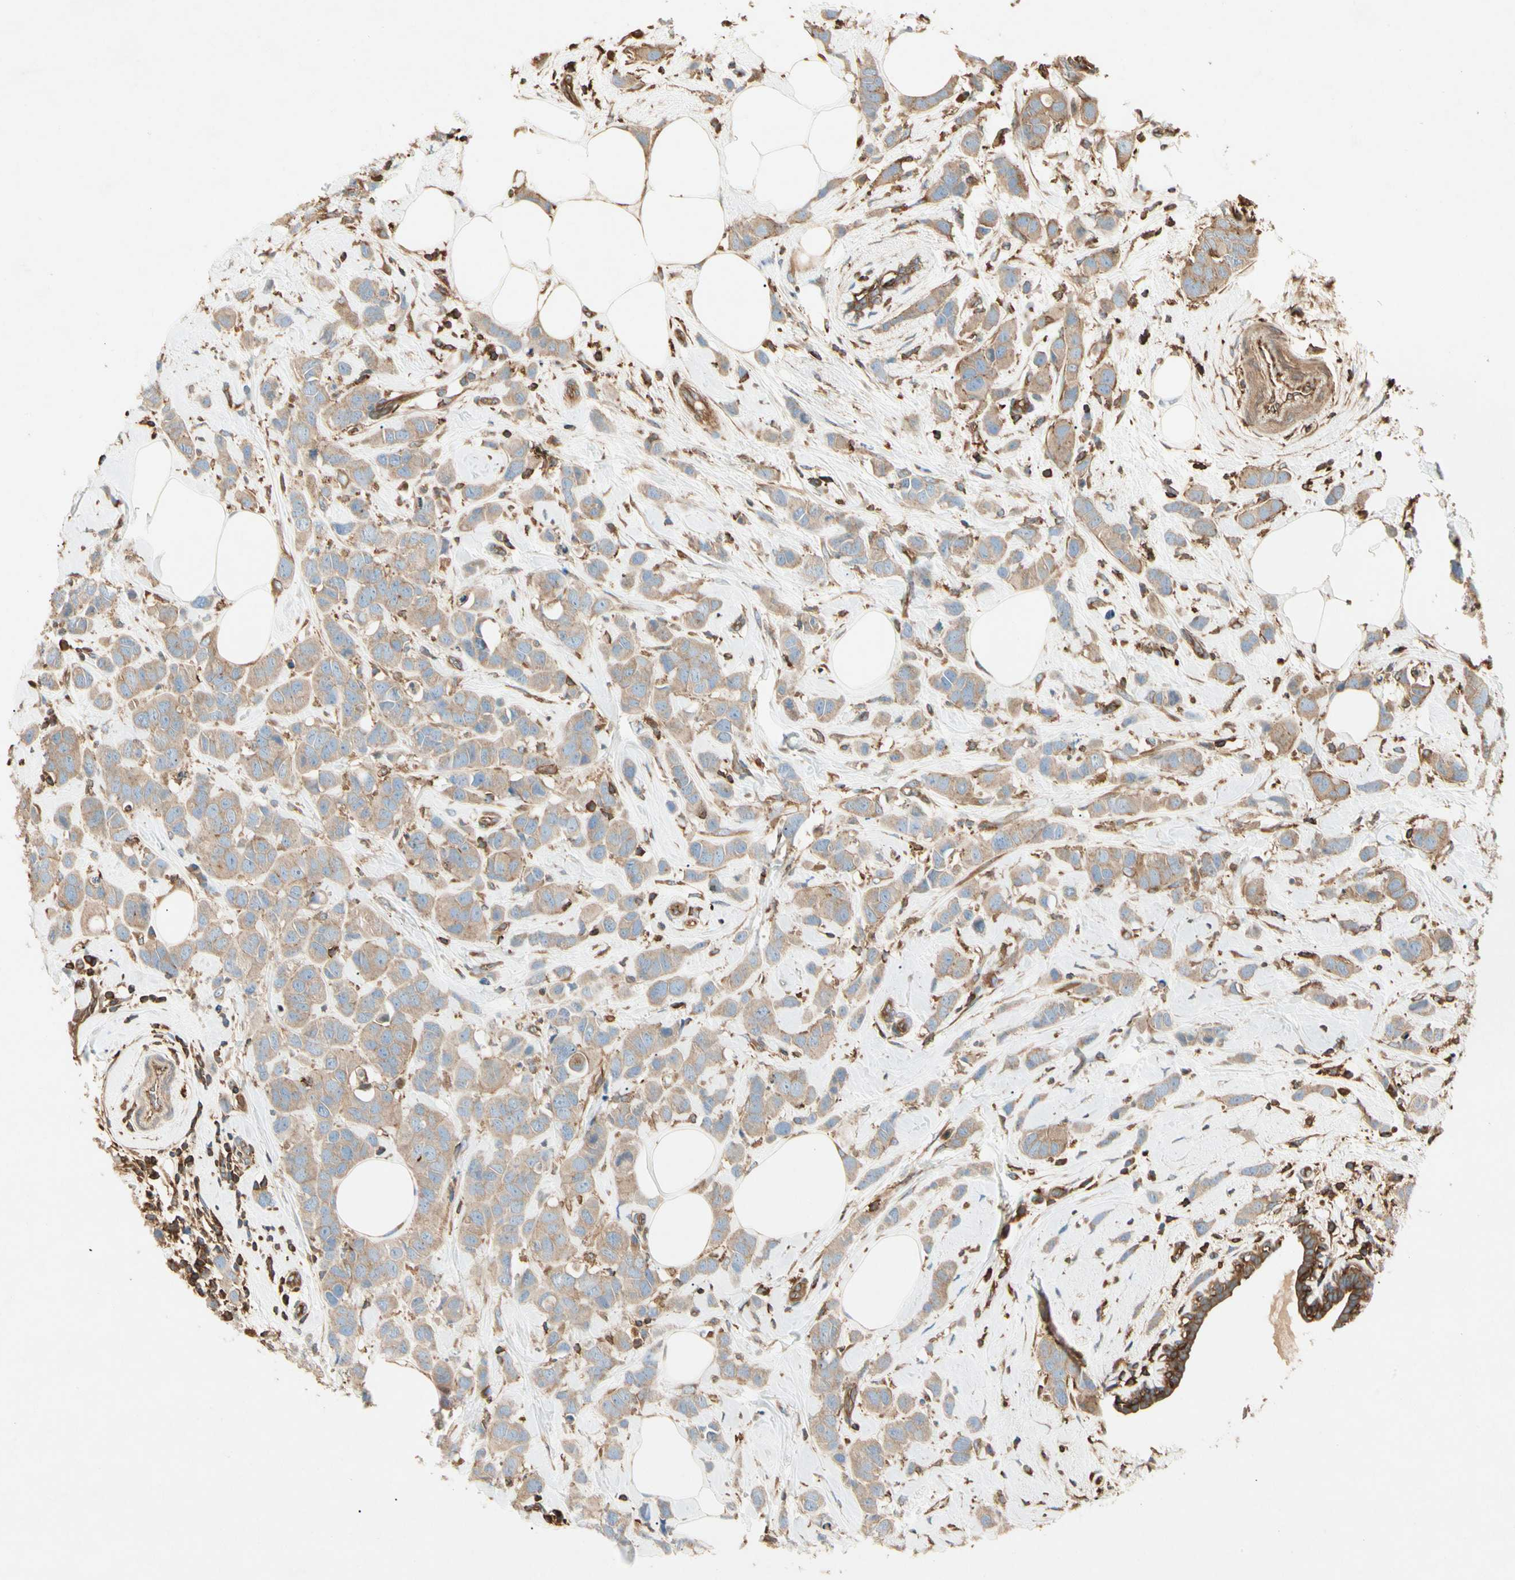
{"staining": {"intensity": "moderate", "quantity": ">75%", "location": "cytoplasmic/membranous"}, "tissue": "breast cancer", "cell_type": "Tumor cells", "image_type": "cancer", "snomed": [{"axis": "morphology", "description": "Normal tissue, NOS"}, {"axis": "morphology", "description": "Duct carcinoma"}, {"axis": "topography", "description": "Breast"}], "caption": "Moderate cytoplasmic/membranous protein positivity is seen in about >75% of tumor cells in breast intraductal carcinoma.", "gene": "ARPC2", "patient": {"sex": "female", "age": 50}}